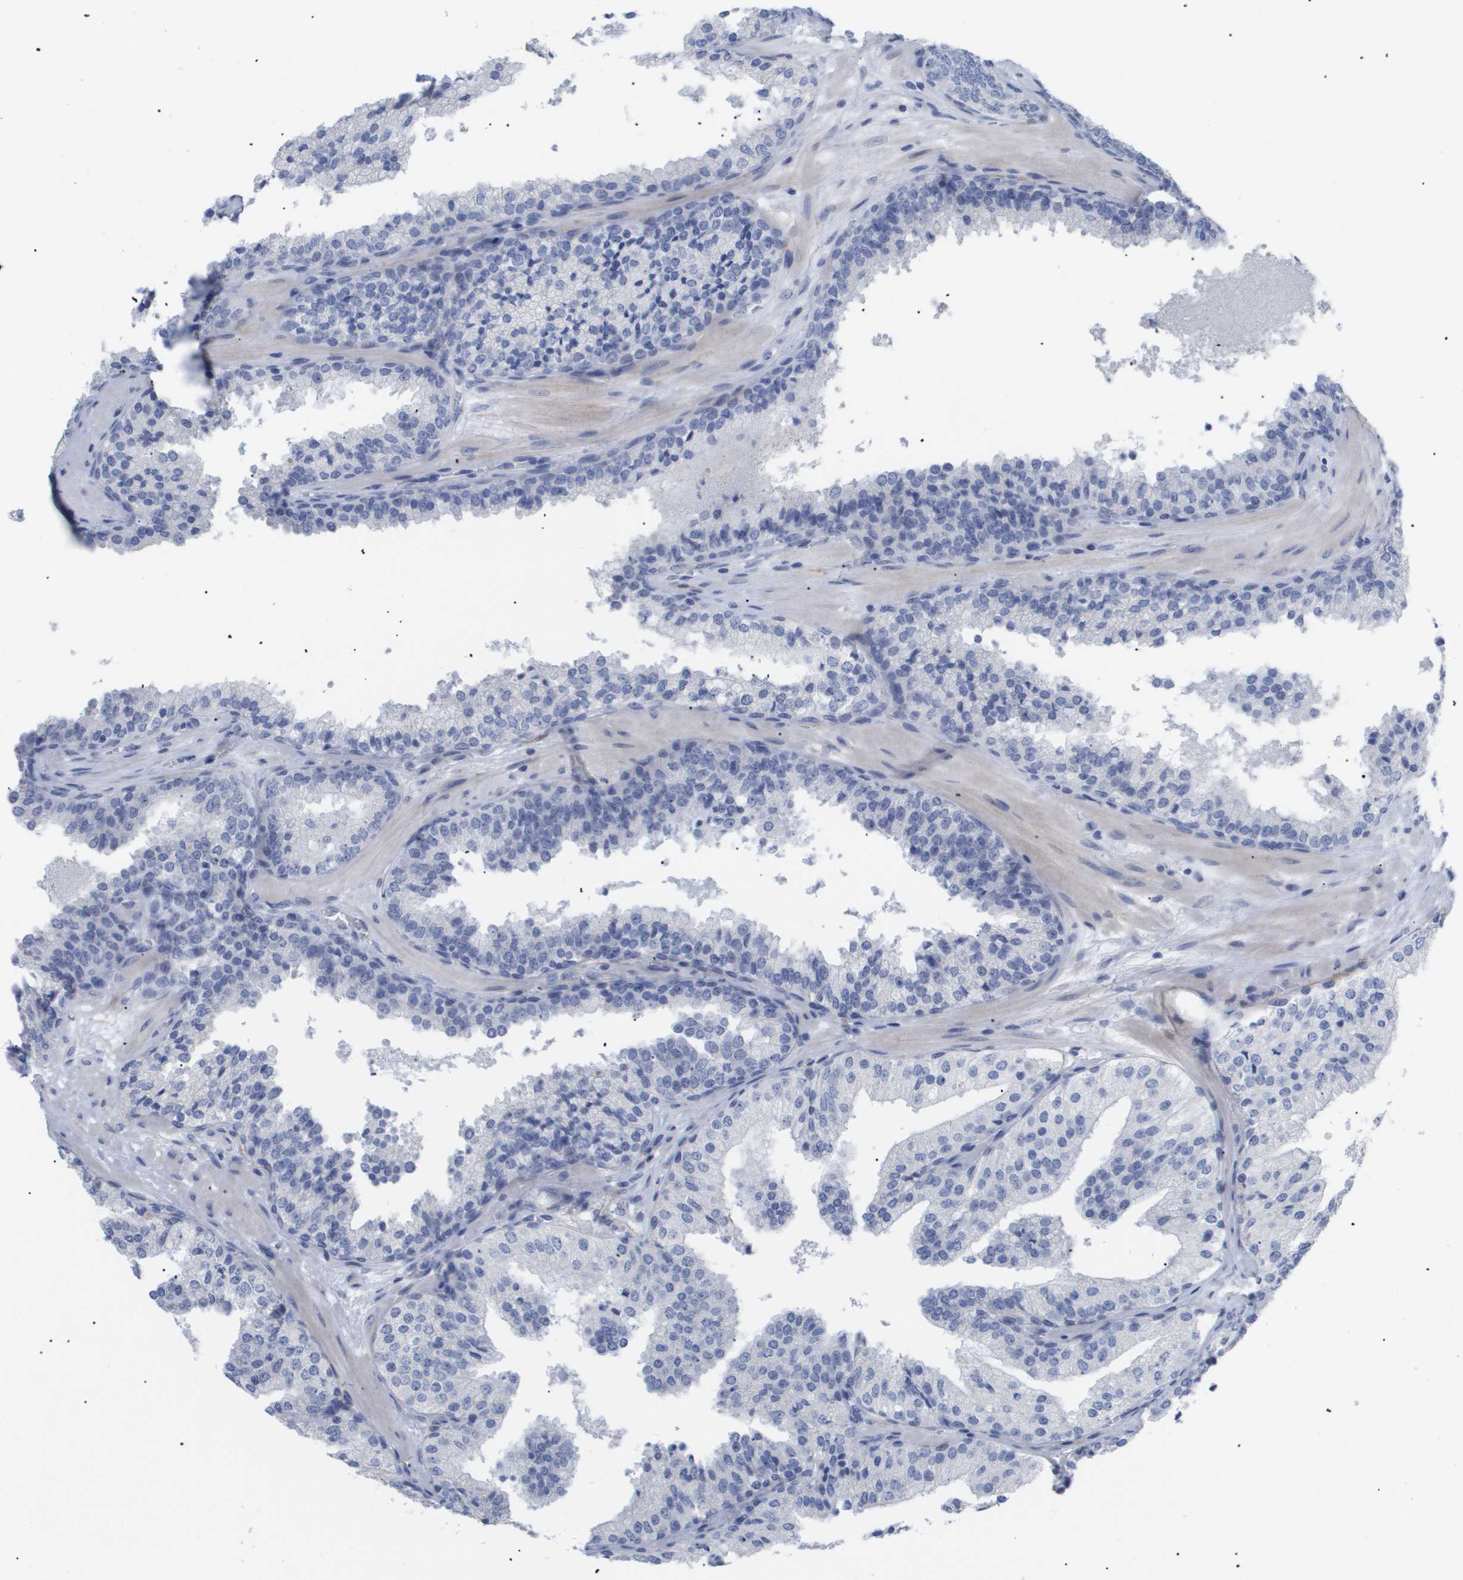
{"staining": {"intensity": "negative", "quantity": "none", "location": "none"}, "tissue": "prostate cancer", "cell_type": "Tumor cells", "image_type": "cancer", "snomed": [{"axis": "morphology", "description": "Adenocarcinoma, High grade"}, {"axis": "topography", "description": "Prostate"}], "caption": "High-grade adenocarcinoma (prostate) stained for a protein using immunohistochemistry (IHC) displays no staining tumor cells.", "gene": "CAV3", "patient": {"sex": "male", "age": 65}}